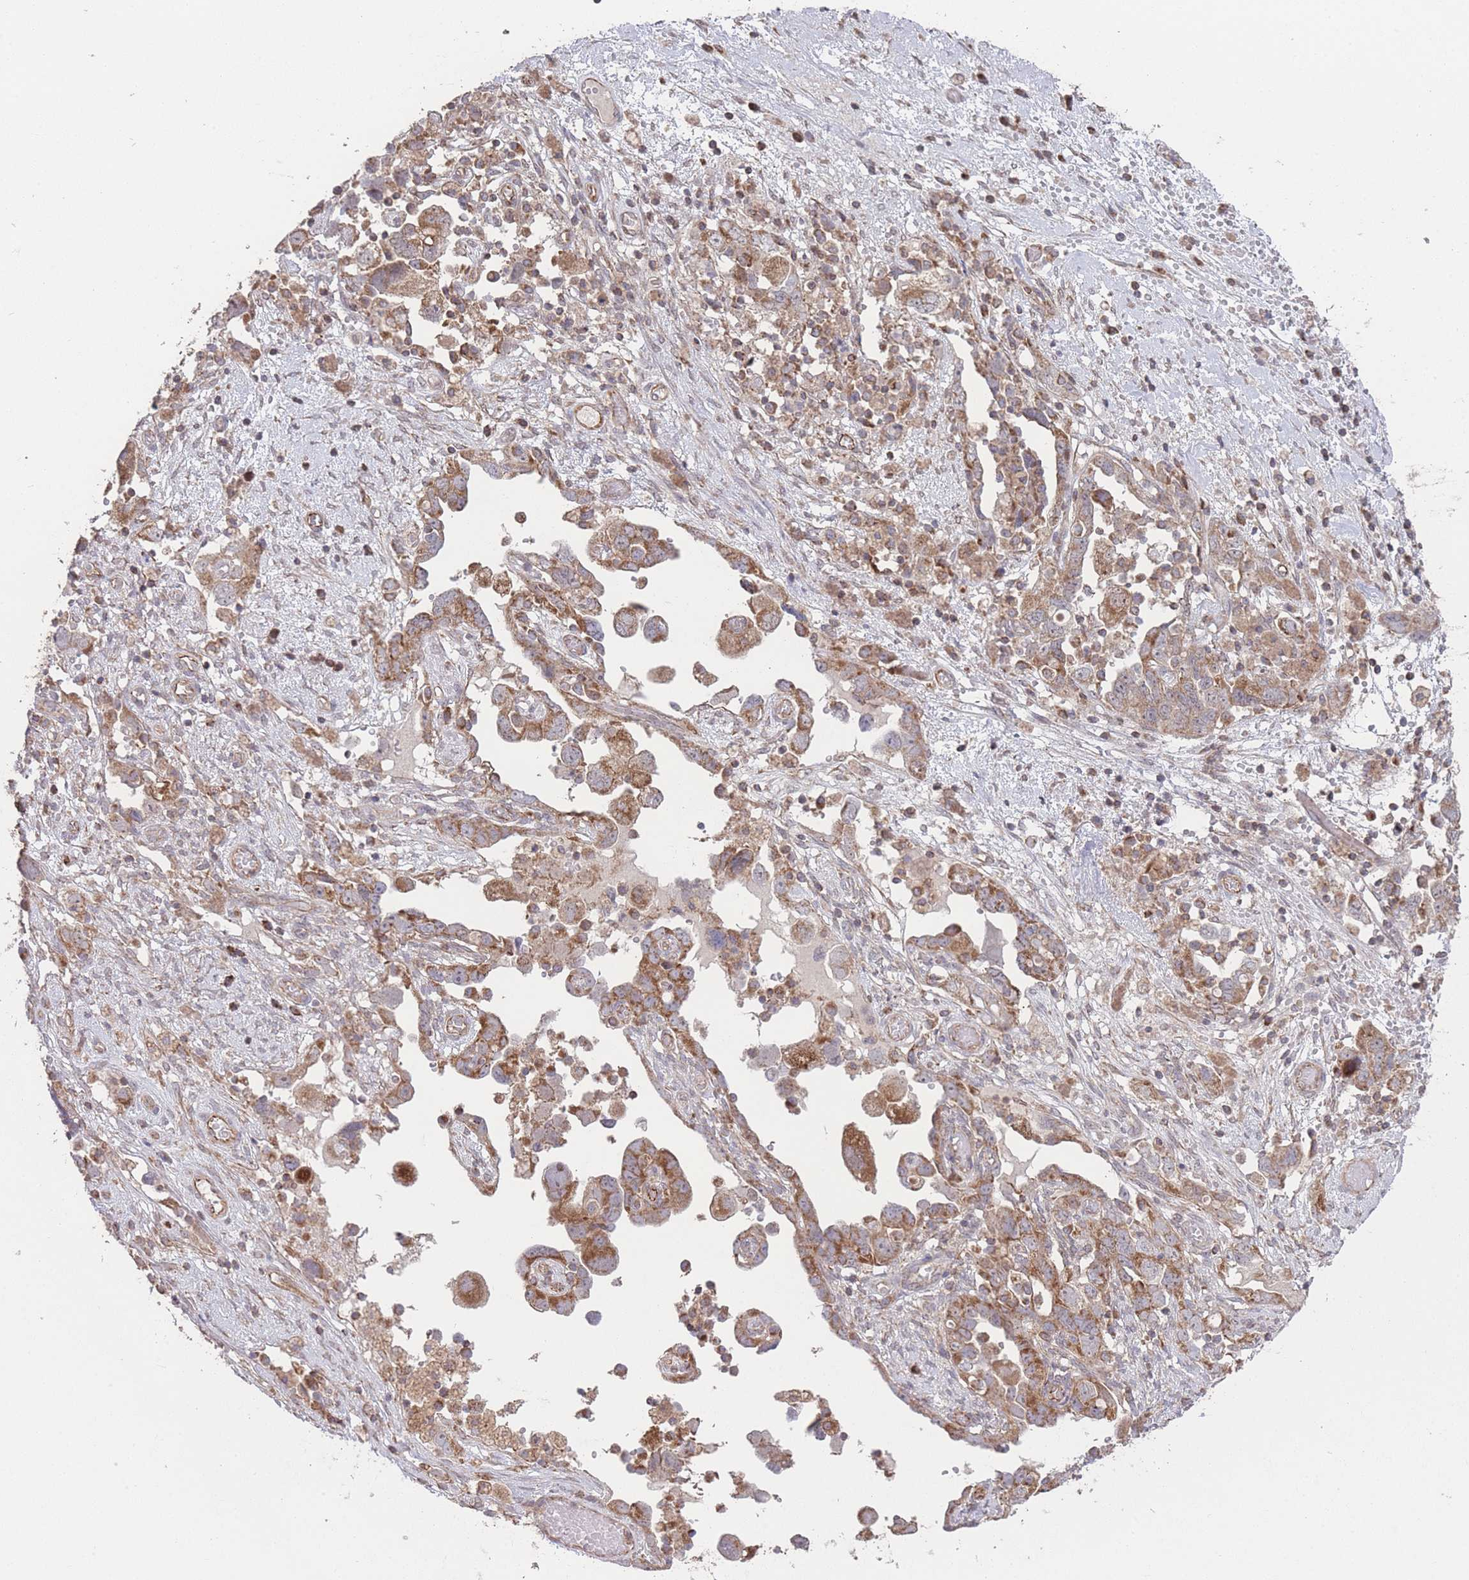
{"staining": {"intensity": "moderate", "quantity": ">75%", "location": "cytoplasmic/membranous"}, "tissue": "ovarian cancer", "cell_type": "Tumor cells", "image_type": "cancer", "snomed": [{"axis": "morphology", "description": "Carcinoma, NOS"}, {"axis": "morphology", "description": "Cystadenocarcinoma, serous, NOS"}, {"axis": "topography", "description": "Ovary"}], "caption": "Ovarian cancer was stained to show a protein in brown. There is medium levels of moderate cytoplasmic/membranous expression in approximately >75% of tumor cells.", "gene": "PXMP4", "patient": {"sex": "female", "age": 69}}